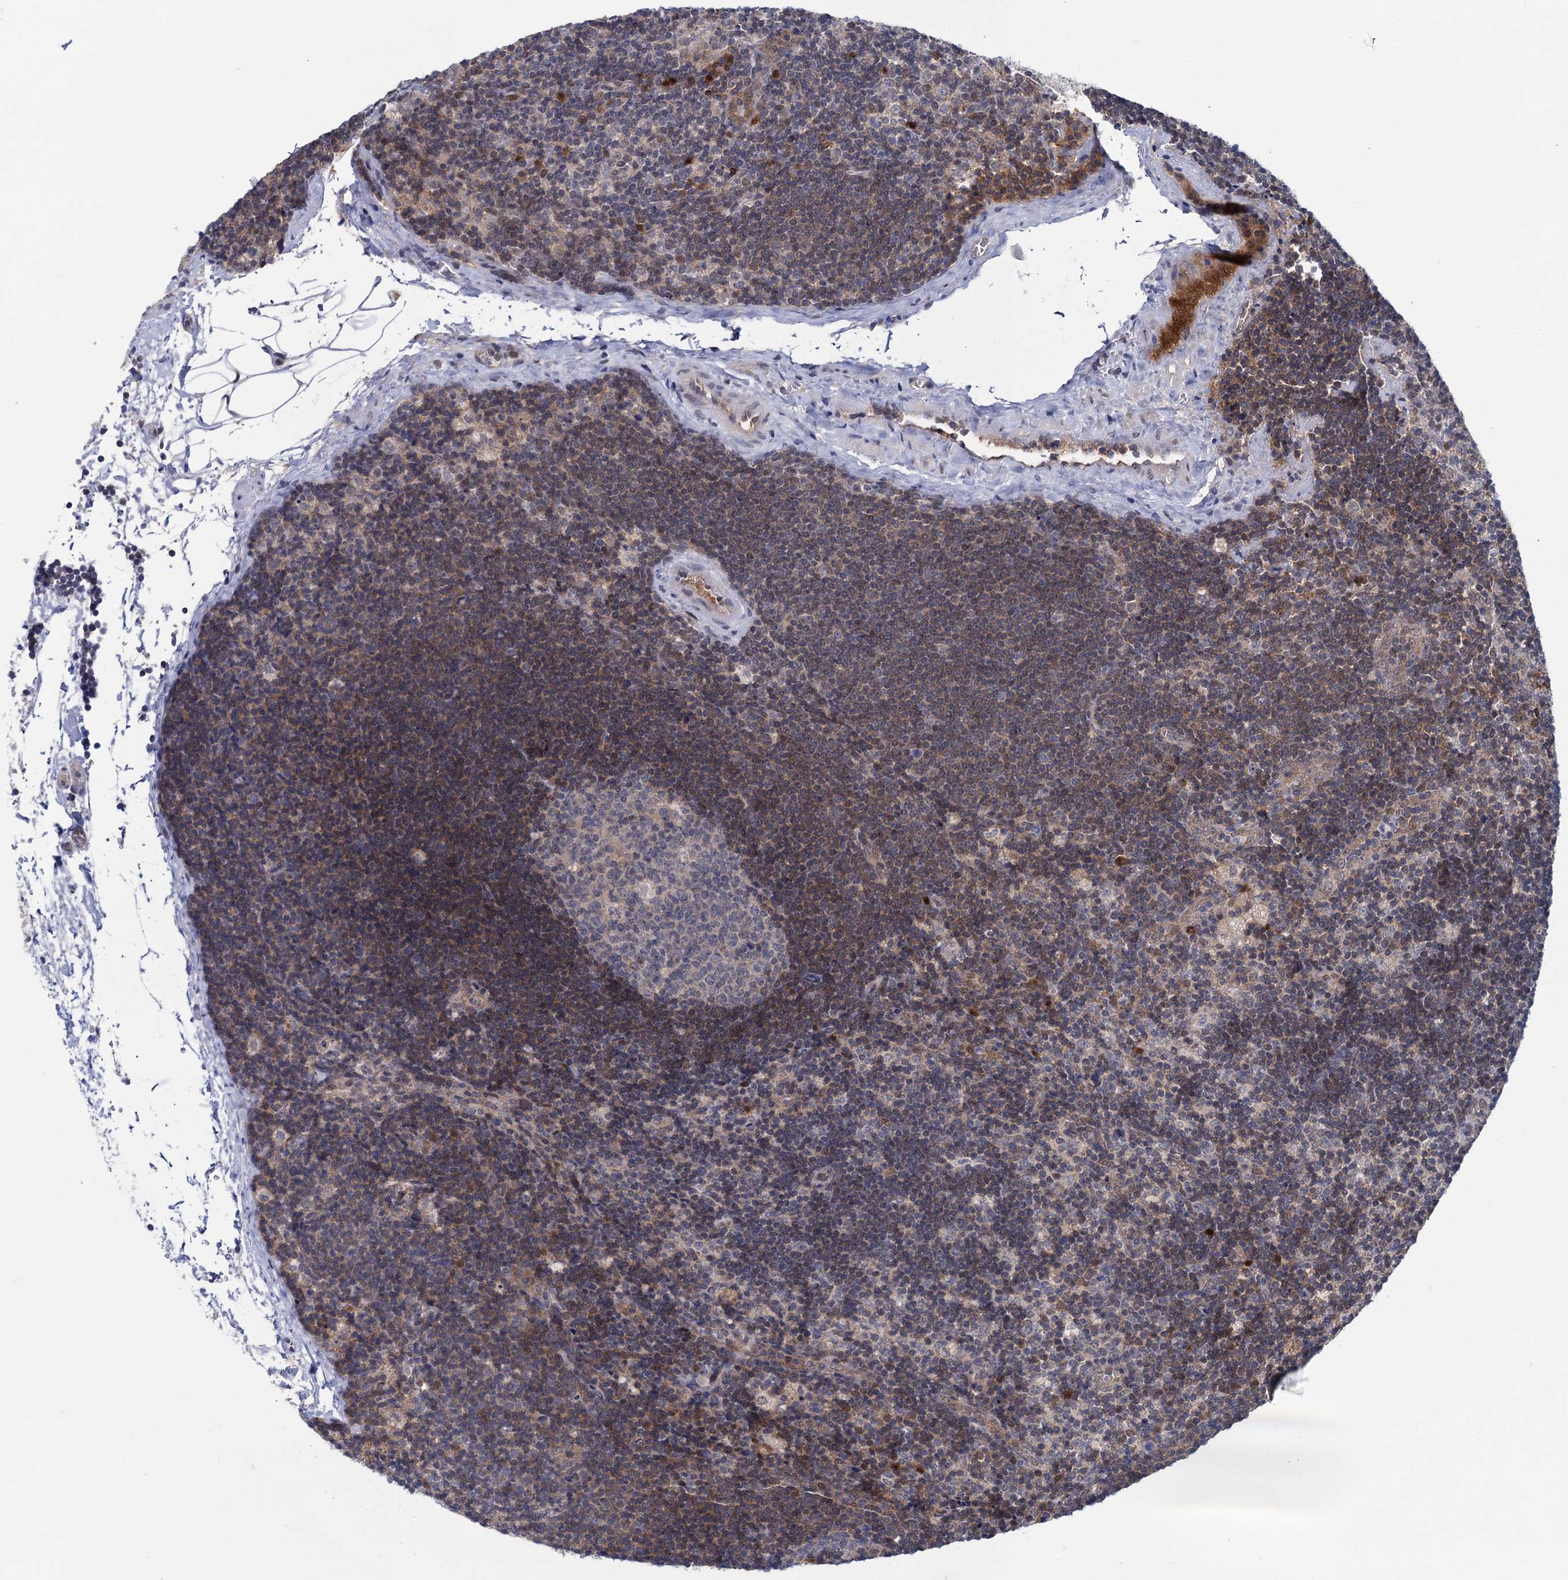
{"staining": {"intensity": "negative", "quantity": "none", "location": "none"}, "tissue": "lymph node", "cell_type": "Germinal center cells", "image_type": "normal", "snomed": [{"axis": "morphology", "description": "Normal tissue, NOS"}, {"axis": "topography", "description": "Lymph node"}], "caption": "Immunohistochemical staining of normal lymph node shows no significant expression in germinal center cells.", "gene": "GLO1", "patient": {"sex": "male", "age": 24}}